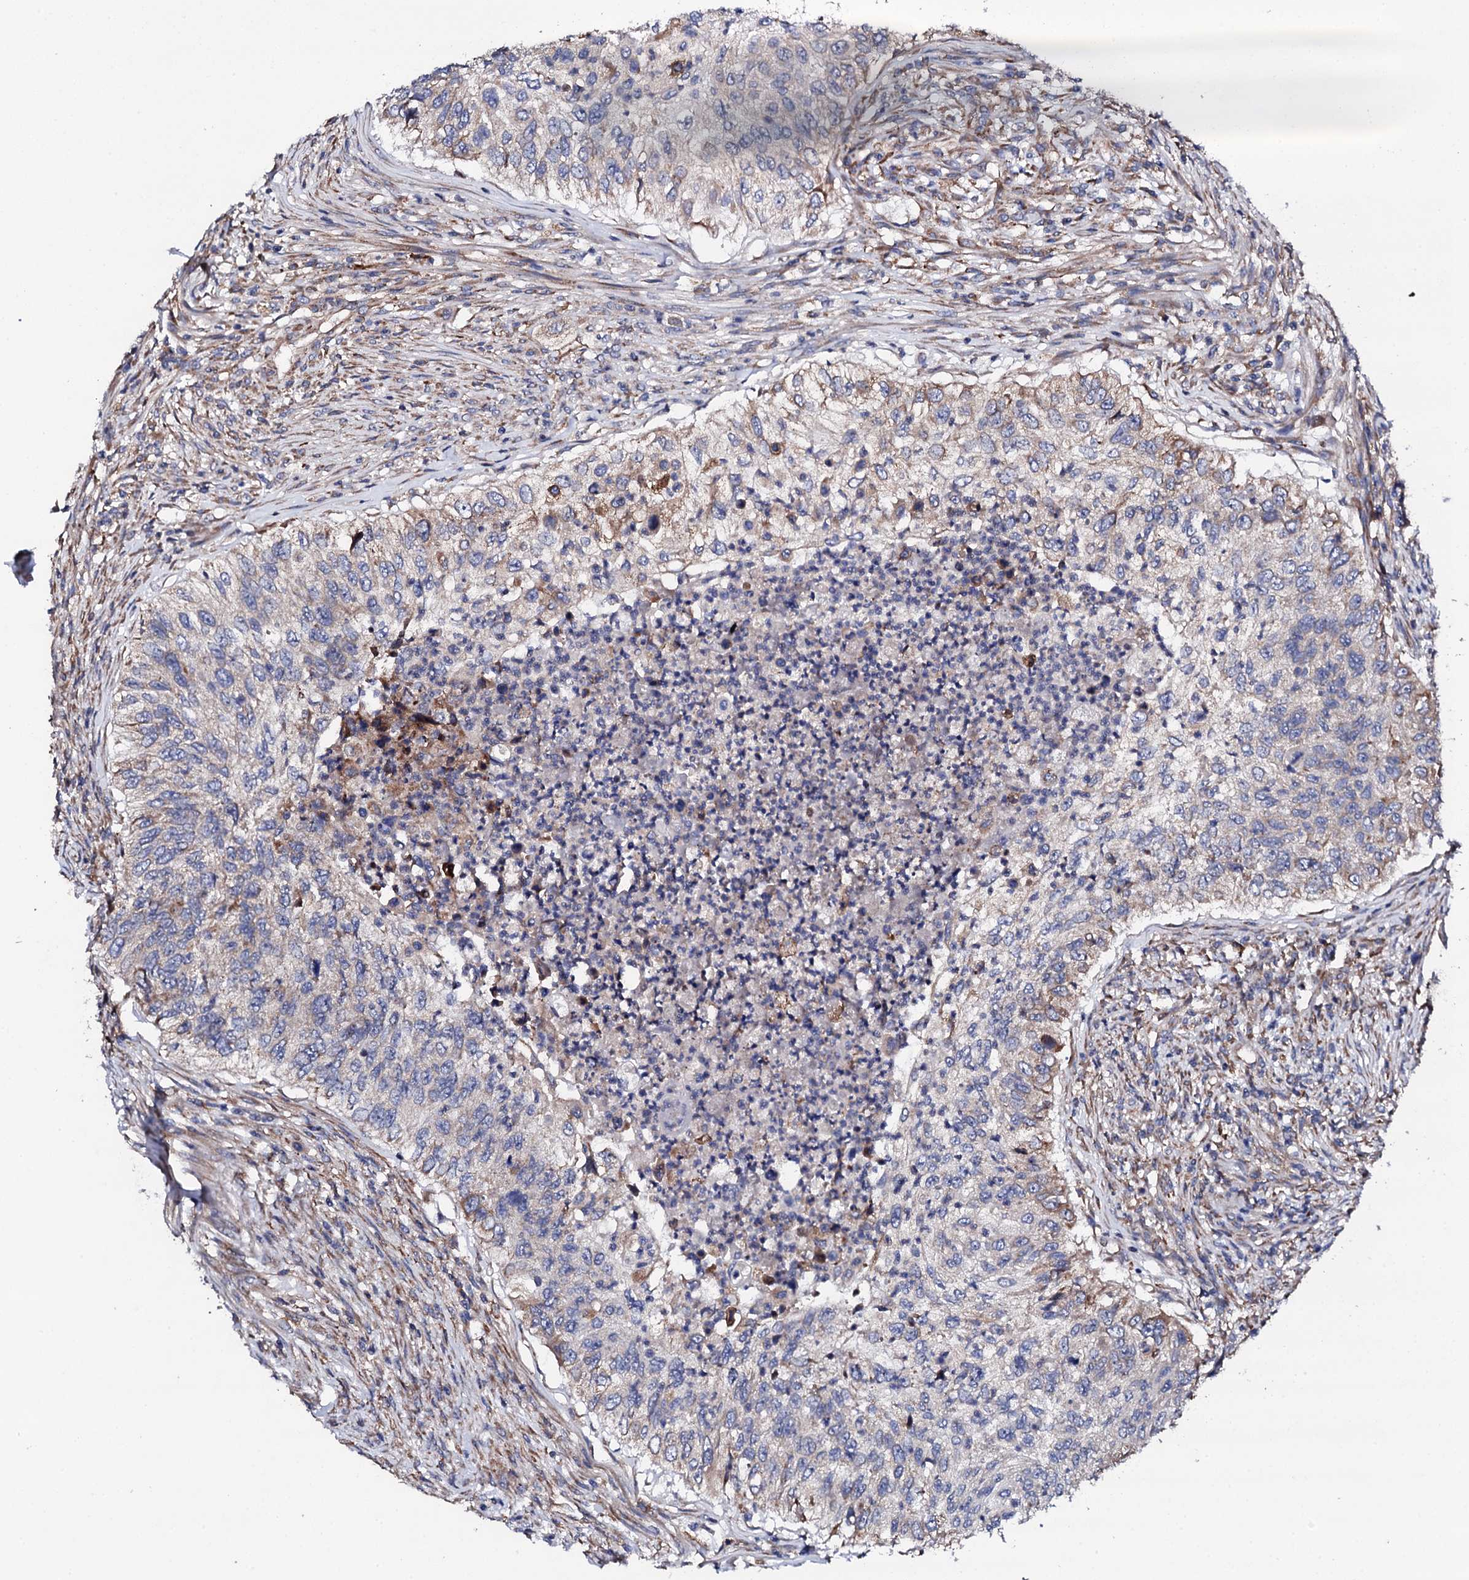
{"staining": {"intensity": "moderate", "quantity": "<25%", "location": "cytoplasmic/membranous"}, "tissue": "urothelial cancer", "cell_type": "Tumor cells", "image_type": "cancer", "snomed": [{"axis": "morphology", "description": "Urothelial carcinoma, High grade"}, {"axis": "topography", "description": "Urinary bladder"}], "caption": "Immunohistochemistry (IHC) histopathology image of urothelial cancer stained for a protein (brown), which reveals low levels of moderate cytoplasmic/membranous positivity in approximately <25% of tumor cells.", "gene": "LIPT2", "patient": {"sex": "female", "age": 60}}